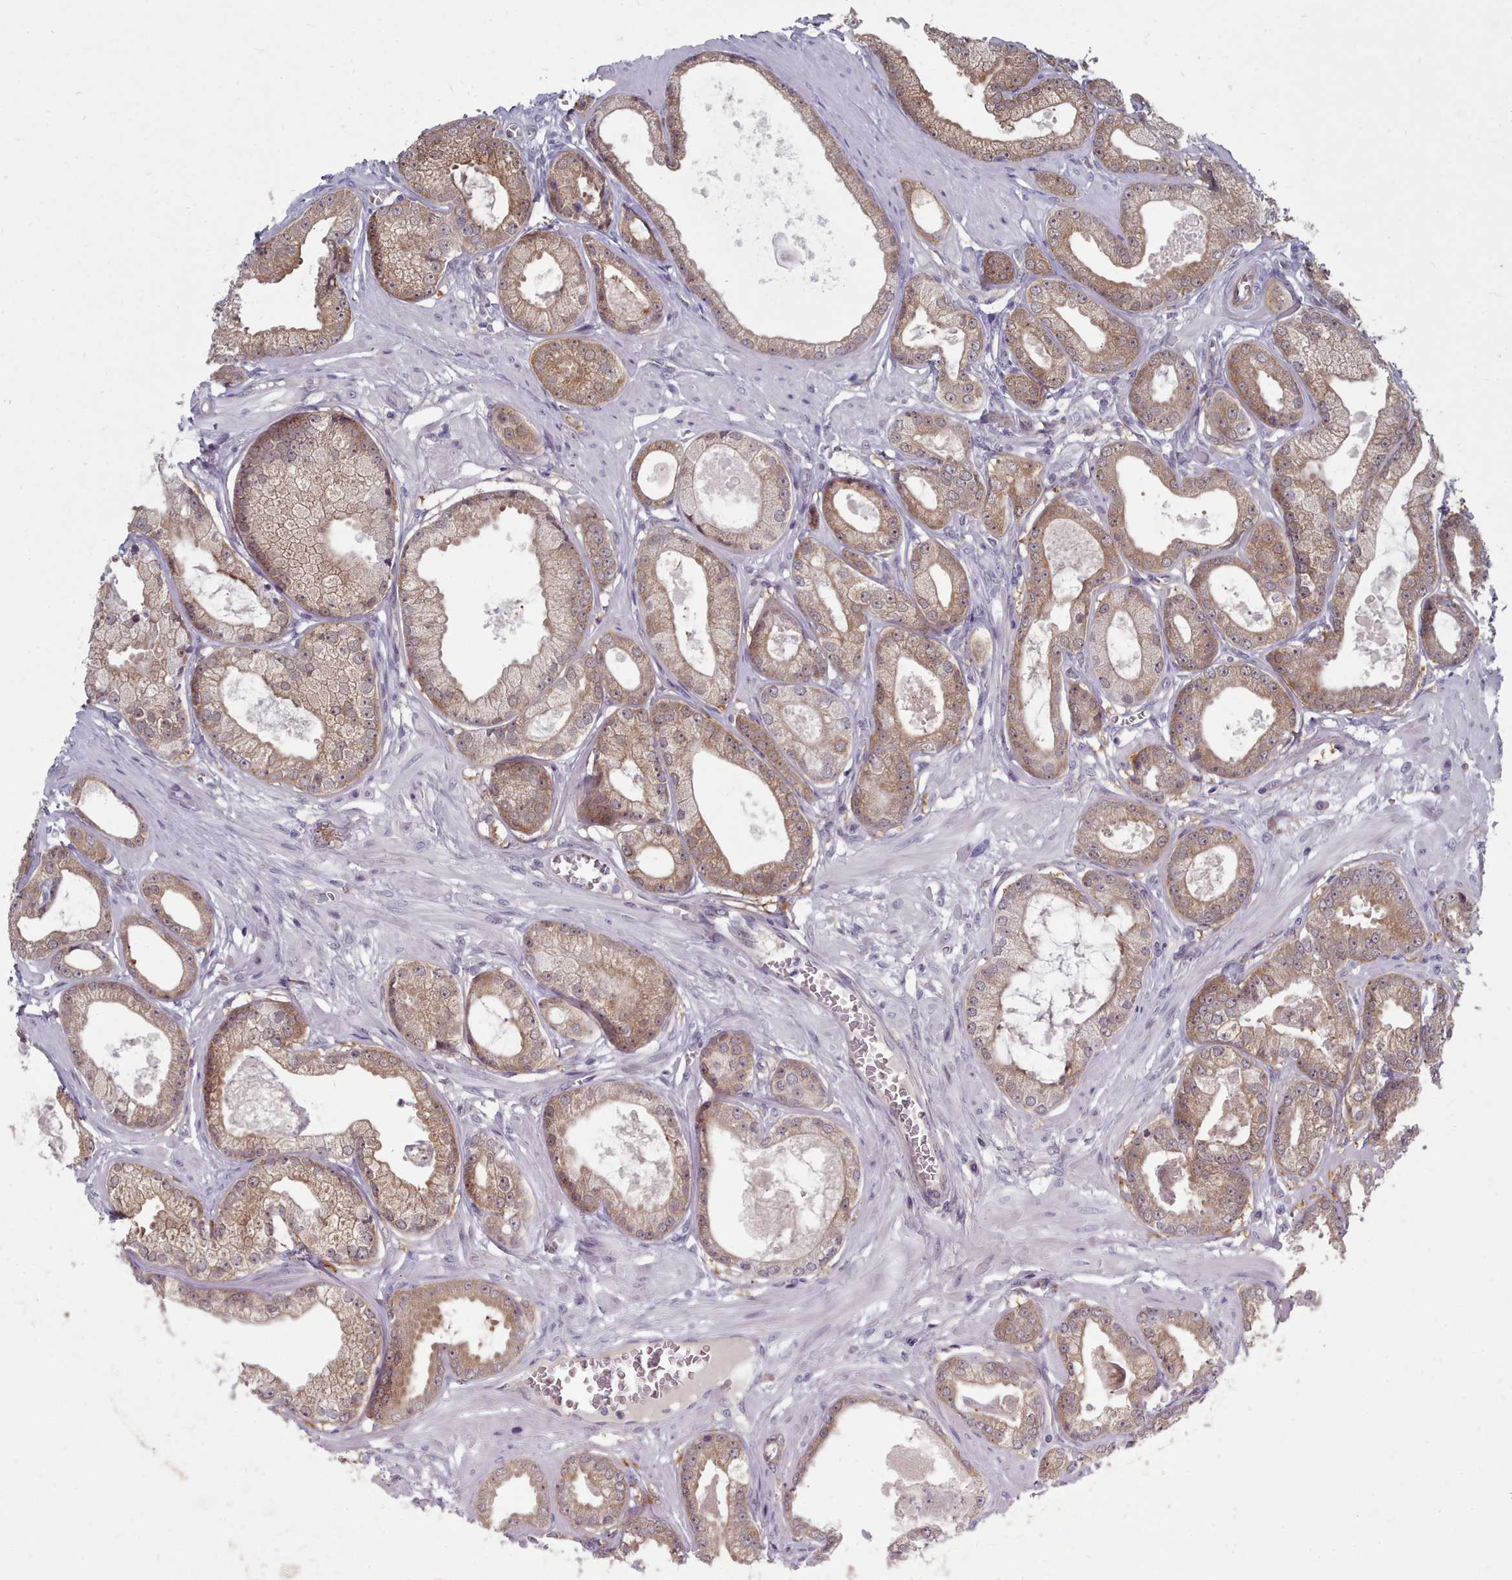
{"staining": {"intensity": "moderate", "quantity": ">75%", "location": "cytoplasmic/membranous,nuclear"}, "tissue": "prostate cancer", "cell_type": "Tumor cells", "image_type": "cancer", "snomed": [{"axis": "morphology", "description": "Adenocarcinoma, Low grade"}, {"axis": "topography", "description": "Prostate"}], "caption": "Moderate cytoplasmic/membranous and nuclear expression is present in about >75% of tumor cells in prostate low-grade adenocarcinoma.", "gene": "GINS1", "patient": {"sex": "male", "age": 64}}